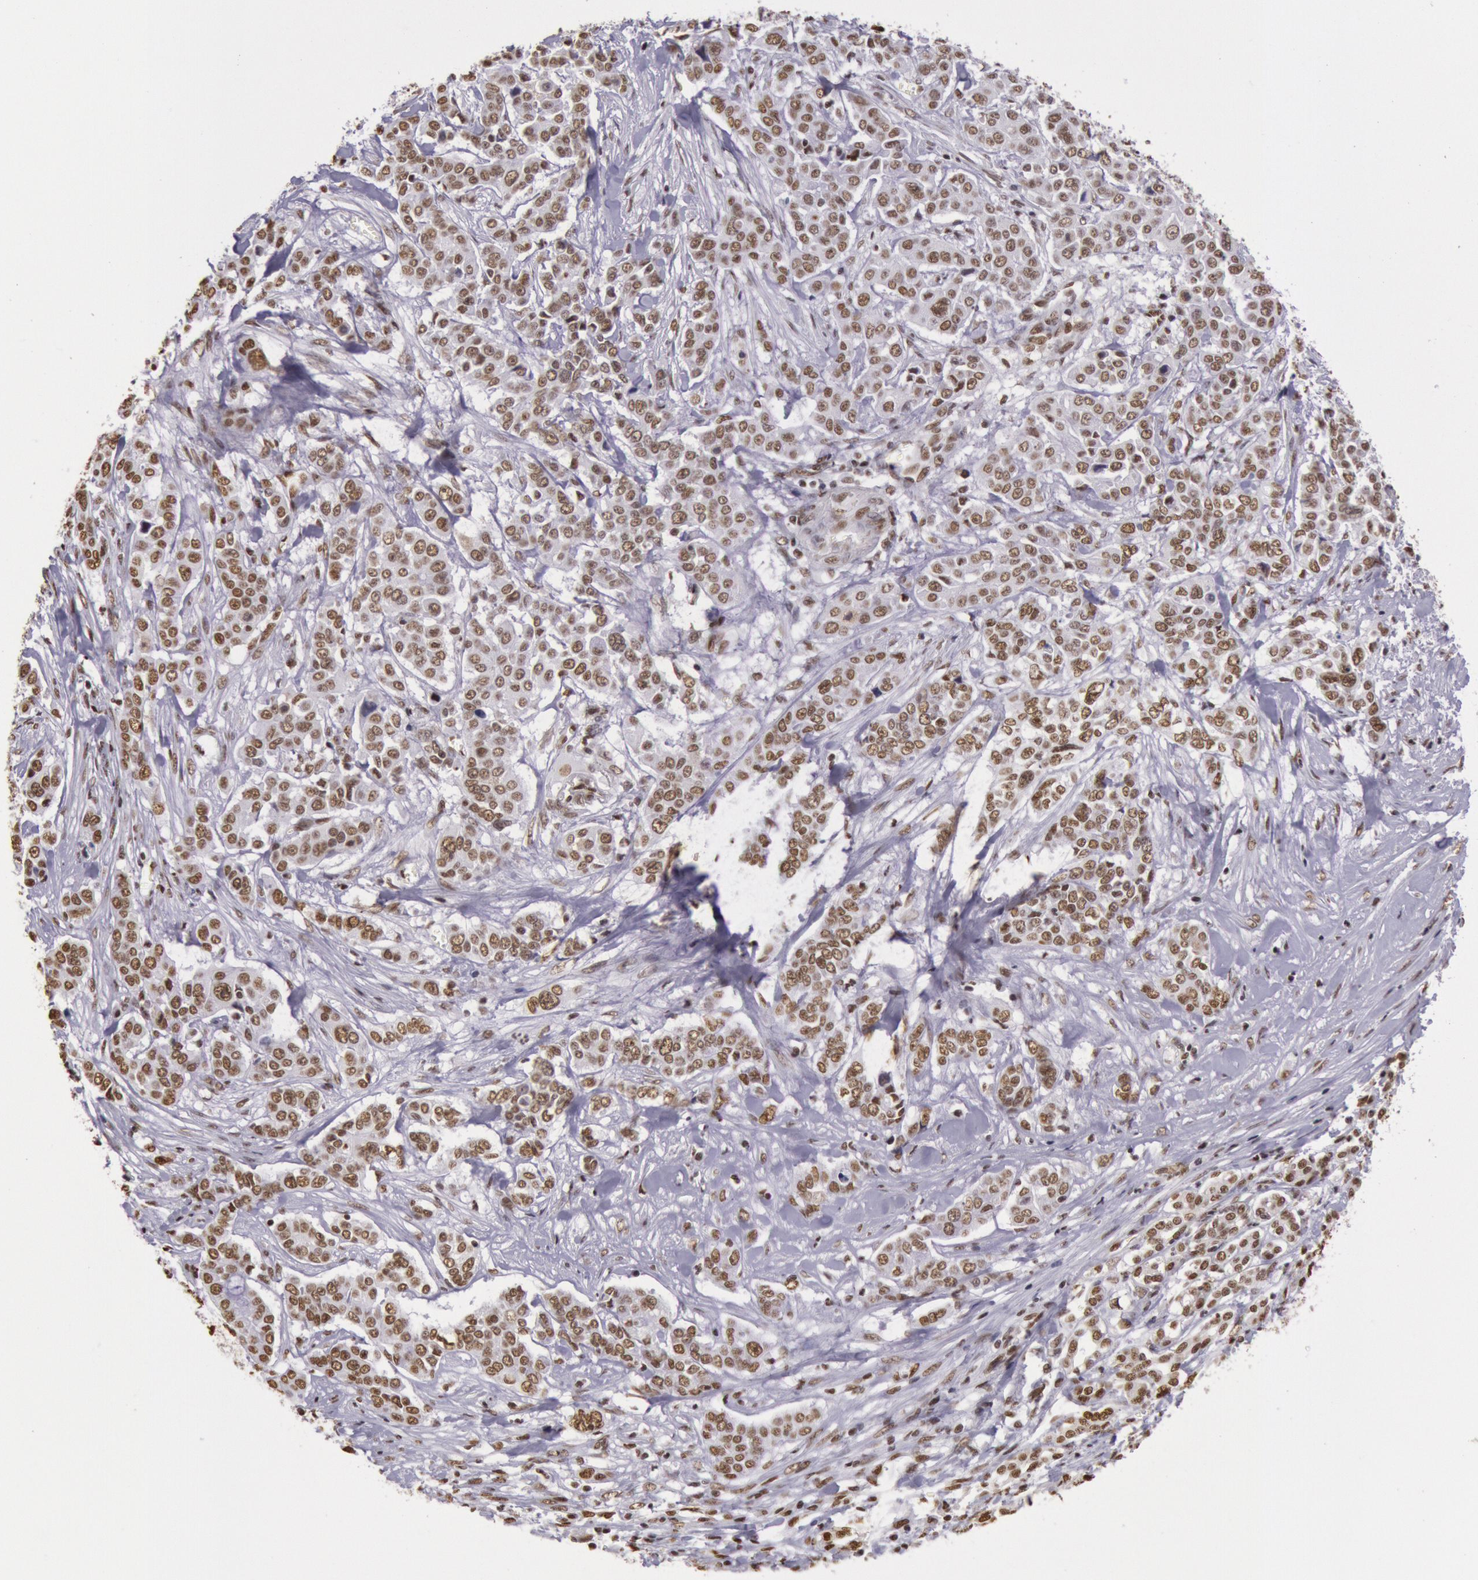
{"staining": {"intensity": "weak", "quantity": ">75%", "location": "nuclear"}, "tissue": "pancreatic cancer", "cell_type": "Tumor cells", "image_type": "cancer", "snomed": [{"axis": "morphology", "description": "Adenocarcinoma, NOS"}, {"axis": "topography", "description": "Pancreas"}], "caption": "Adenocarcinoma (pancreatic) was stained to show a protein in brown. There is low levels of weak nuclear expression in about >75% of tumor cells.", "gene": "HNRNPH2", "patient": {"sex": "female", "age": 52}}